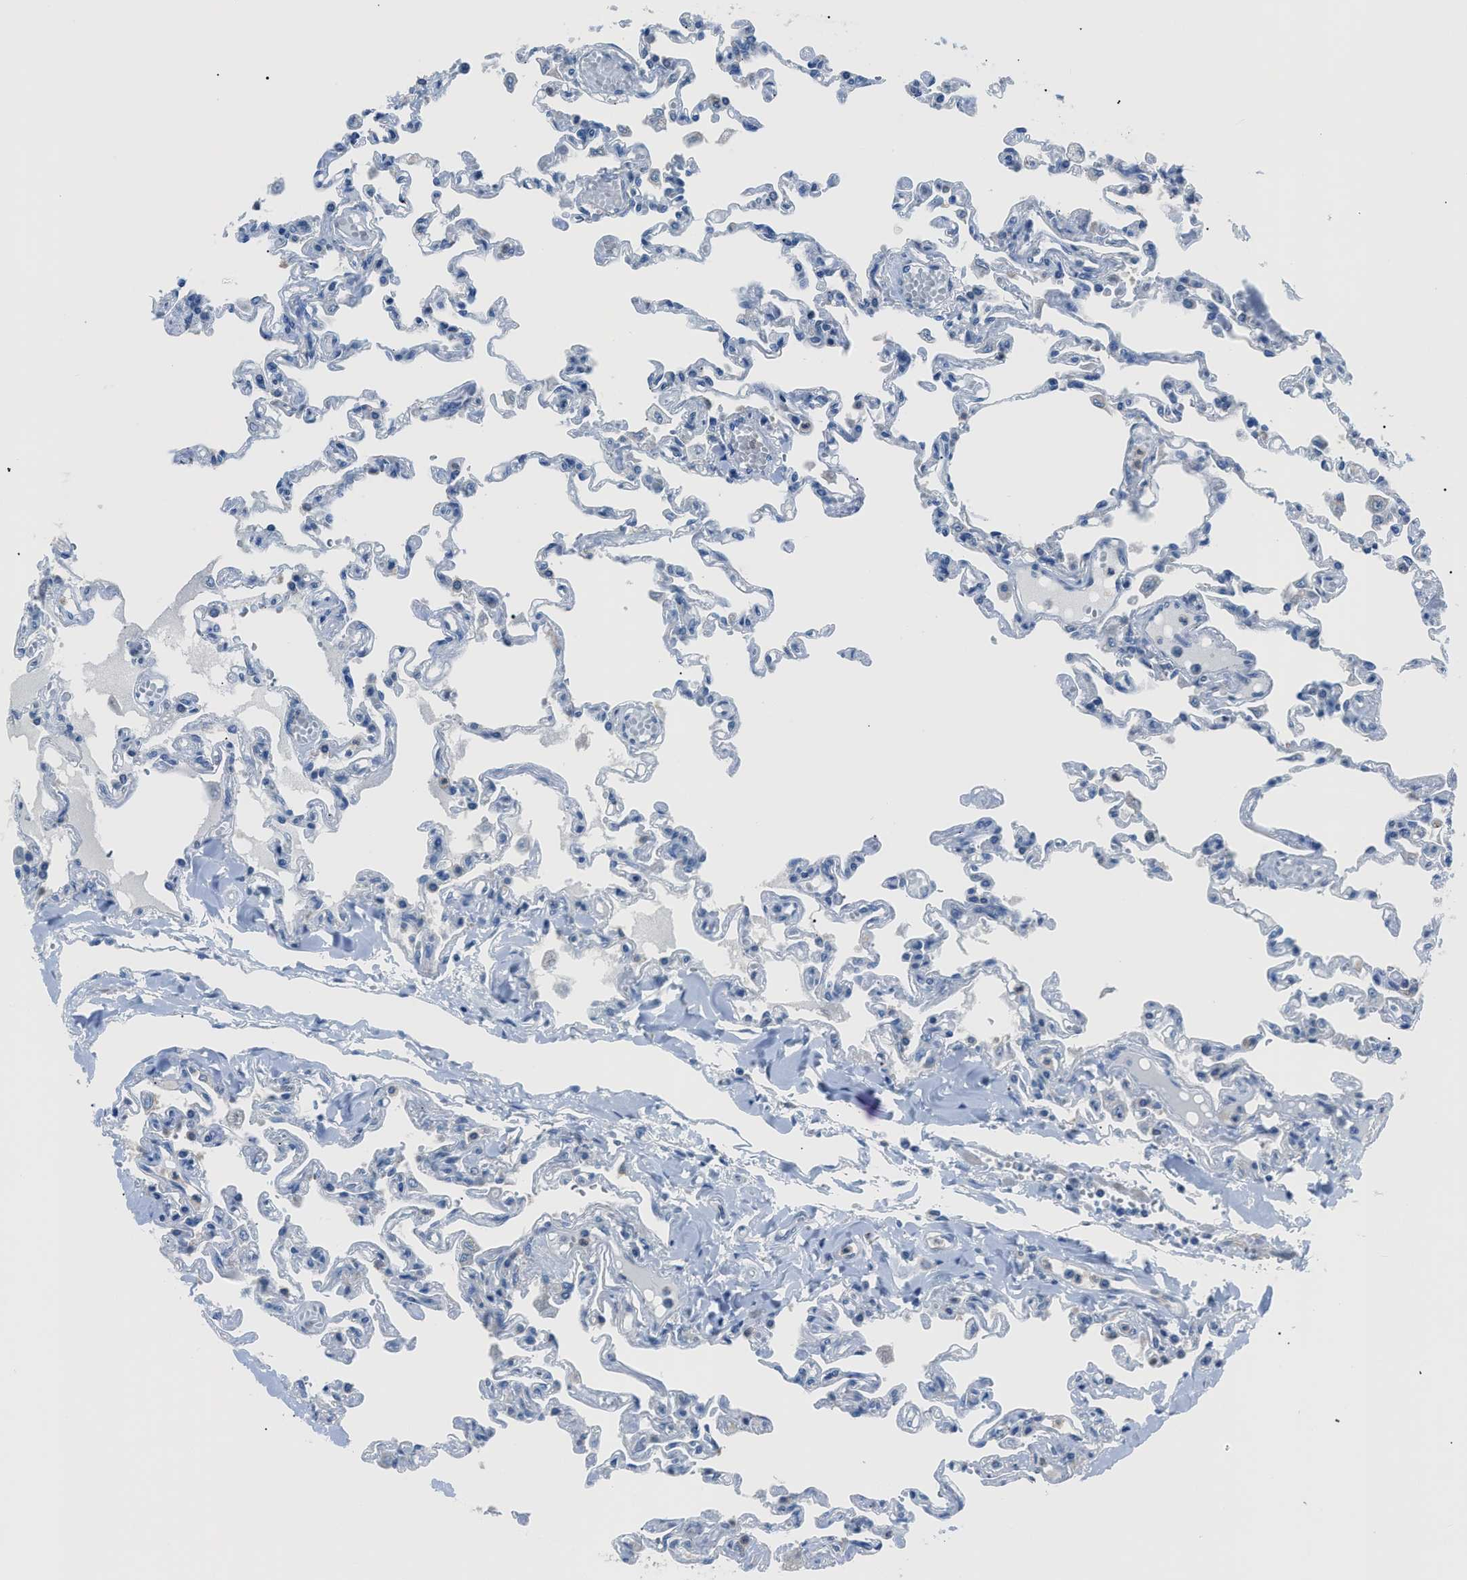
{"staining": {"intensity": "negative", "quantity": "none", "location": "none"}, "tissue": "lung", "cell_type": "Alveolar cells", "image_type": "normal", "snomed": [{"axis": "morphology", "description": "Normal tissue, NOS"}, {"axis": "topography", "description": "Lung"}], "caption": "This is an IHC photomicrograph of normal human lung. There is no staining in alveolar cells.", "gene": "ITPR1", "patient": {"sex": "male", "age": 21}}